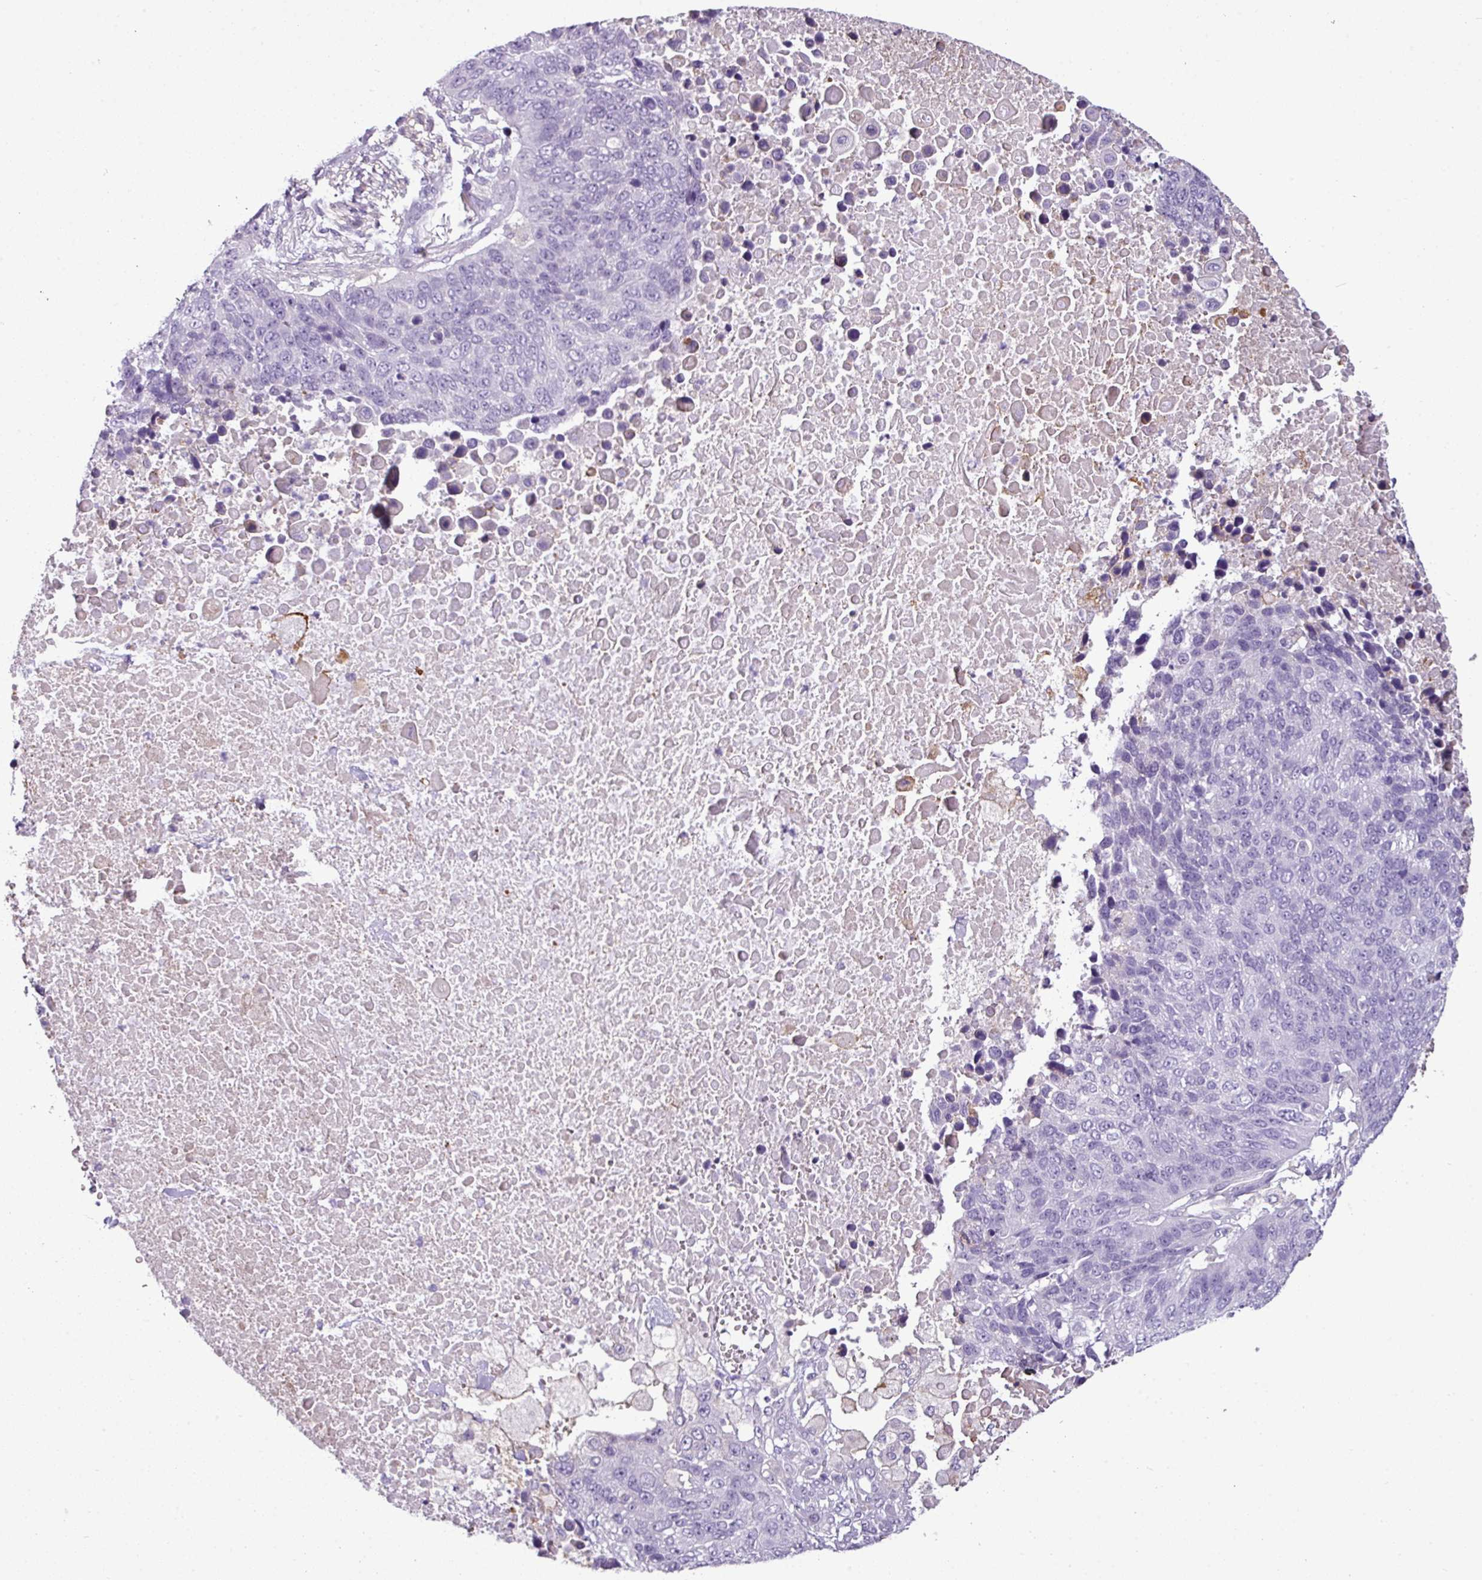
{"staining": {"intensity": "negative", "quantity": "none", "location": "none"}, "tissue": "lung cancer", "cell_type": "Tumor cells", "image_type": "cancer", "snomed": [{"axis": "morphology", "description": "Normal tissue, NOS"}, {"axis": "morphology", "description": "Squamous cell carcinoma, NOS"}, {"axis": "topography", "description": "Lymph node"}, {"axis": "topography", "description": "Lung"}], "caption": "DAB immunohistochemical staining of human lung cancer (squamous cell carcinoma) demonstrates no significant positivity in tumor cells.", "gene": "TMEM178B", "patient": {"sex": "male", "age": 66}}